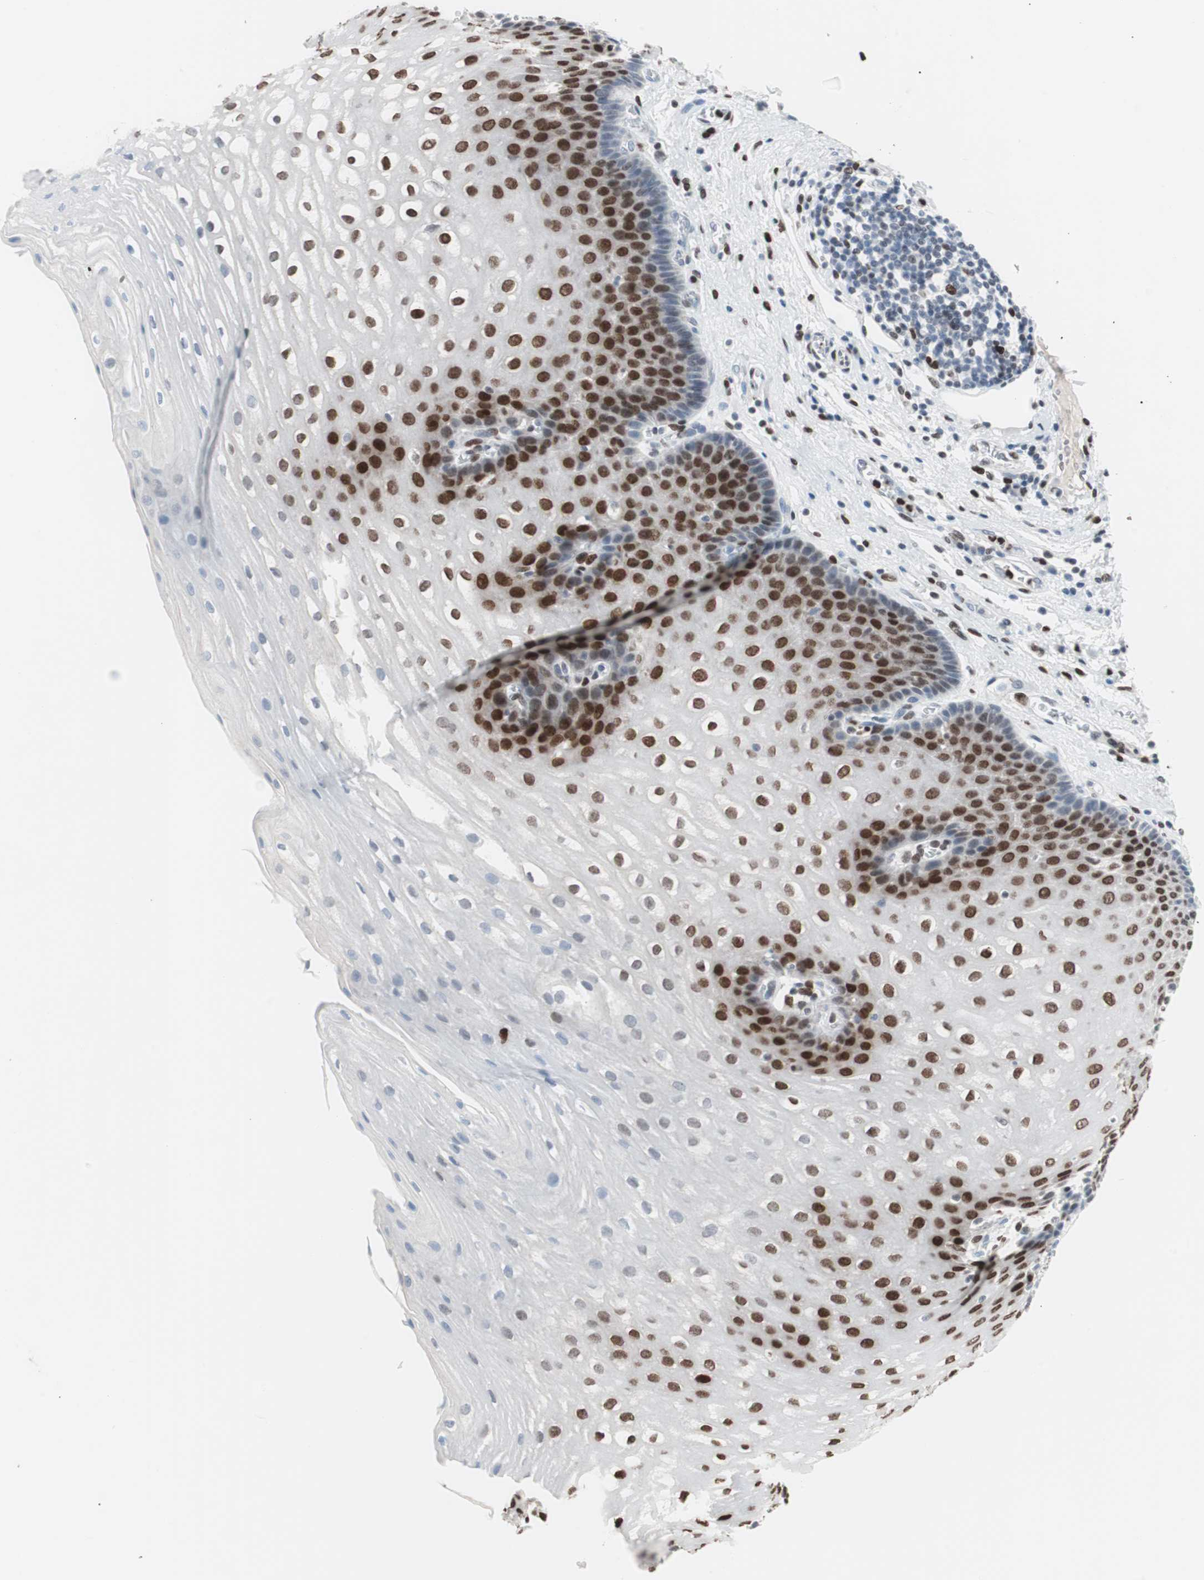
{"staining": {"intensity": "strong", "quantity": "25%-75%", "location": "nuclear"}, "tissue": "esophagus", "cell_type": "Squamous epithelial cells", "image_type": "normal", "snomed": [{"axis": "morphology", "description": "Normal tissue, NOS"}, {"axis": "topography", "description": "Esophagus"}], "caption": "A brown stain labels strong nuclear positivity of a protein in squamous epithelial cells of benign human esophagus.", "gene": "CEBPB", "patient": {"sex": "male", "age": 48}}